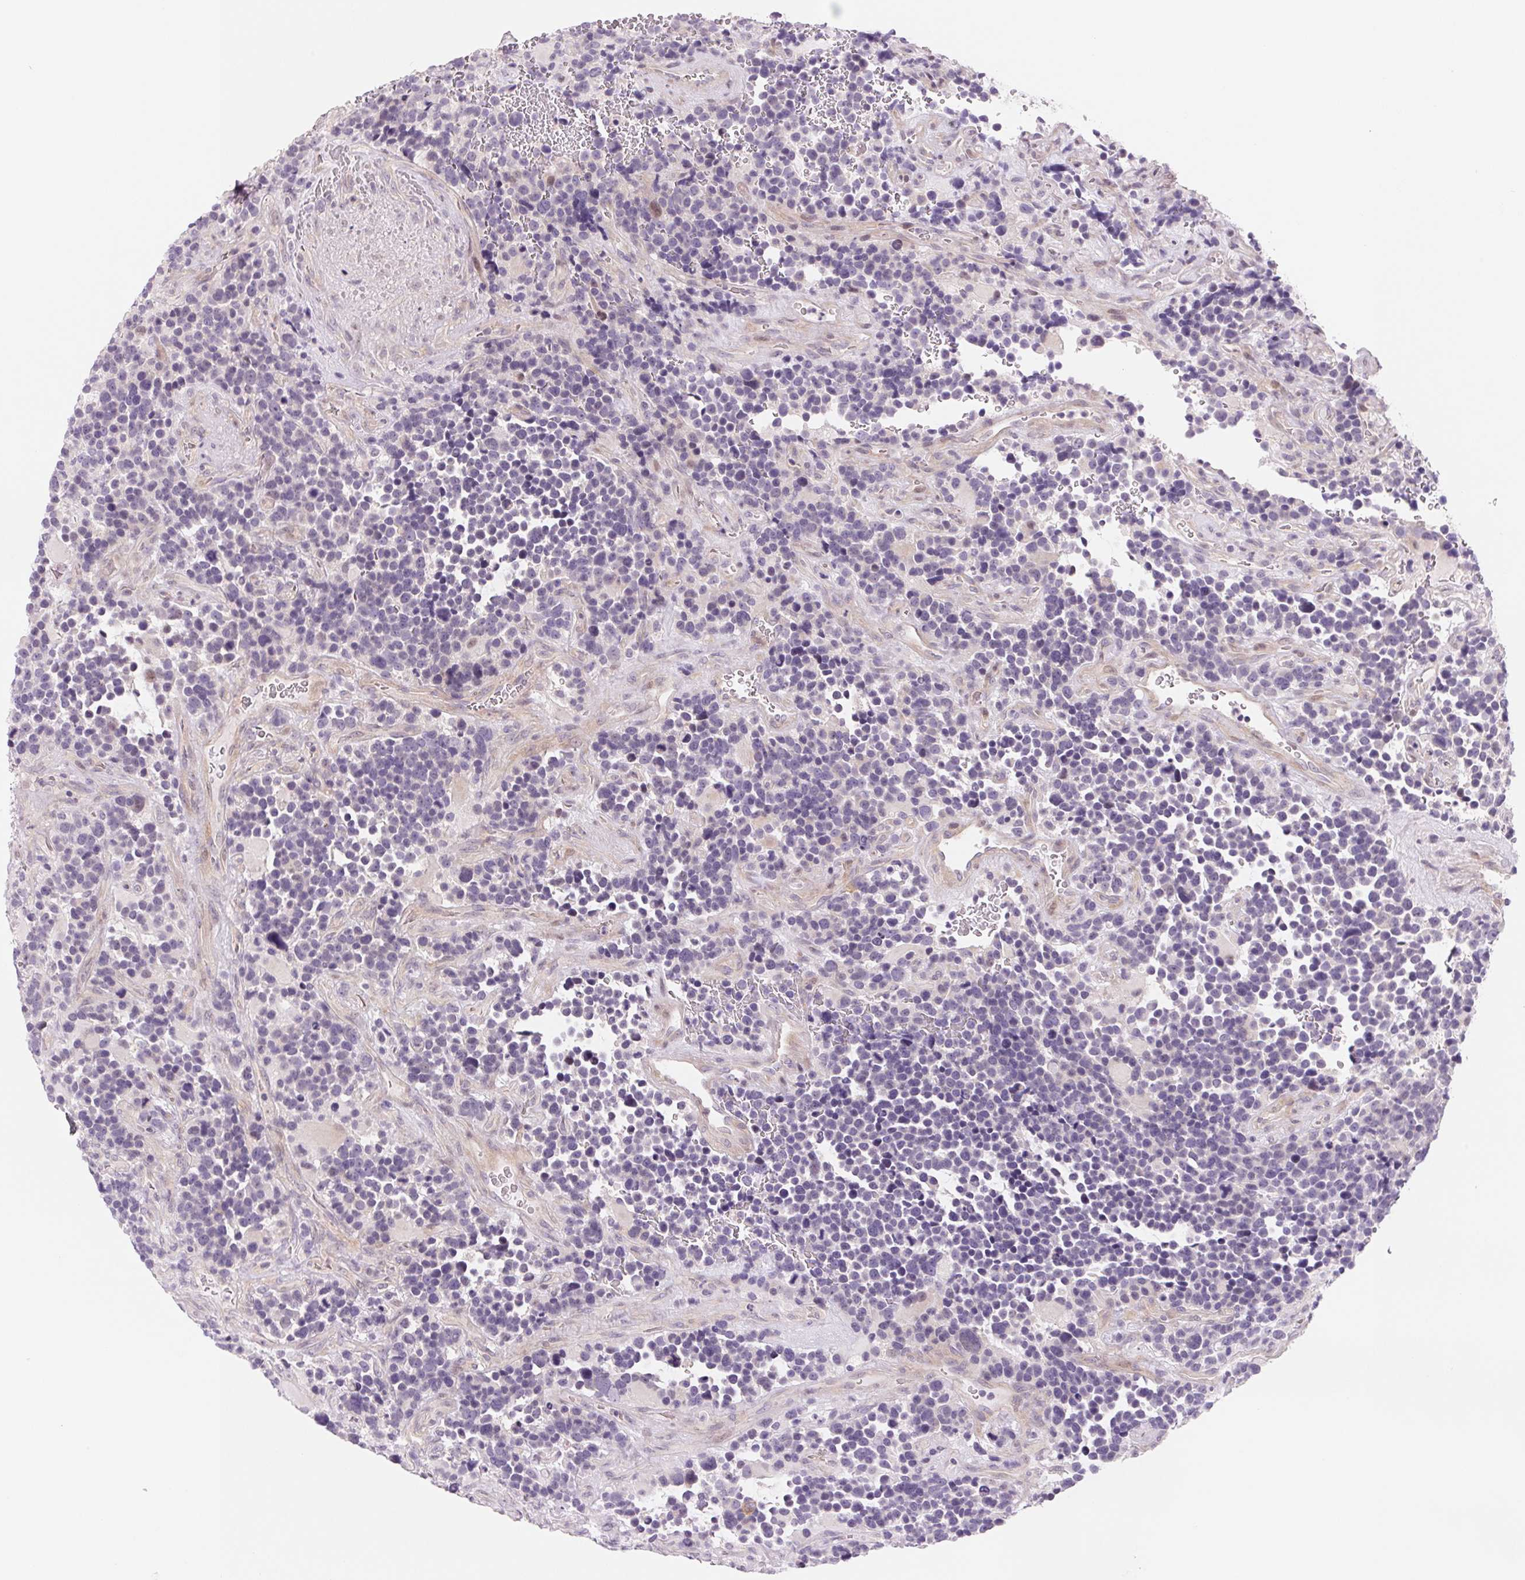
{"staining": {"intensity": "negative", "quantity": "none", "location": "none"}, "tissue": "glioma", "cell_type": "Tumor cells", "image_type": "cancer", "snomed": [{"axis": "morphology", "description": "Glioma, malignant, High grade"}, {"axis": "topography", "description": "Brain"}], "caption": "Photomicrograph shows no protein expression in tumor cells of high-grade glioma (malignant) tissue.", "gene": "CCDC168", "patient": {"sex": "male", "age": 33}}